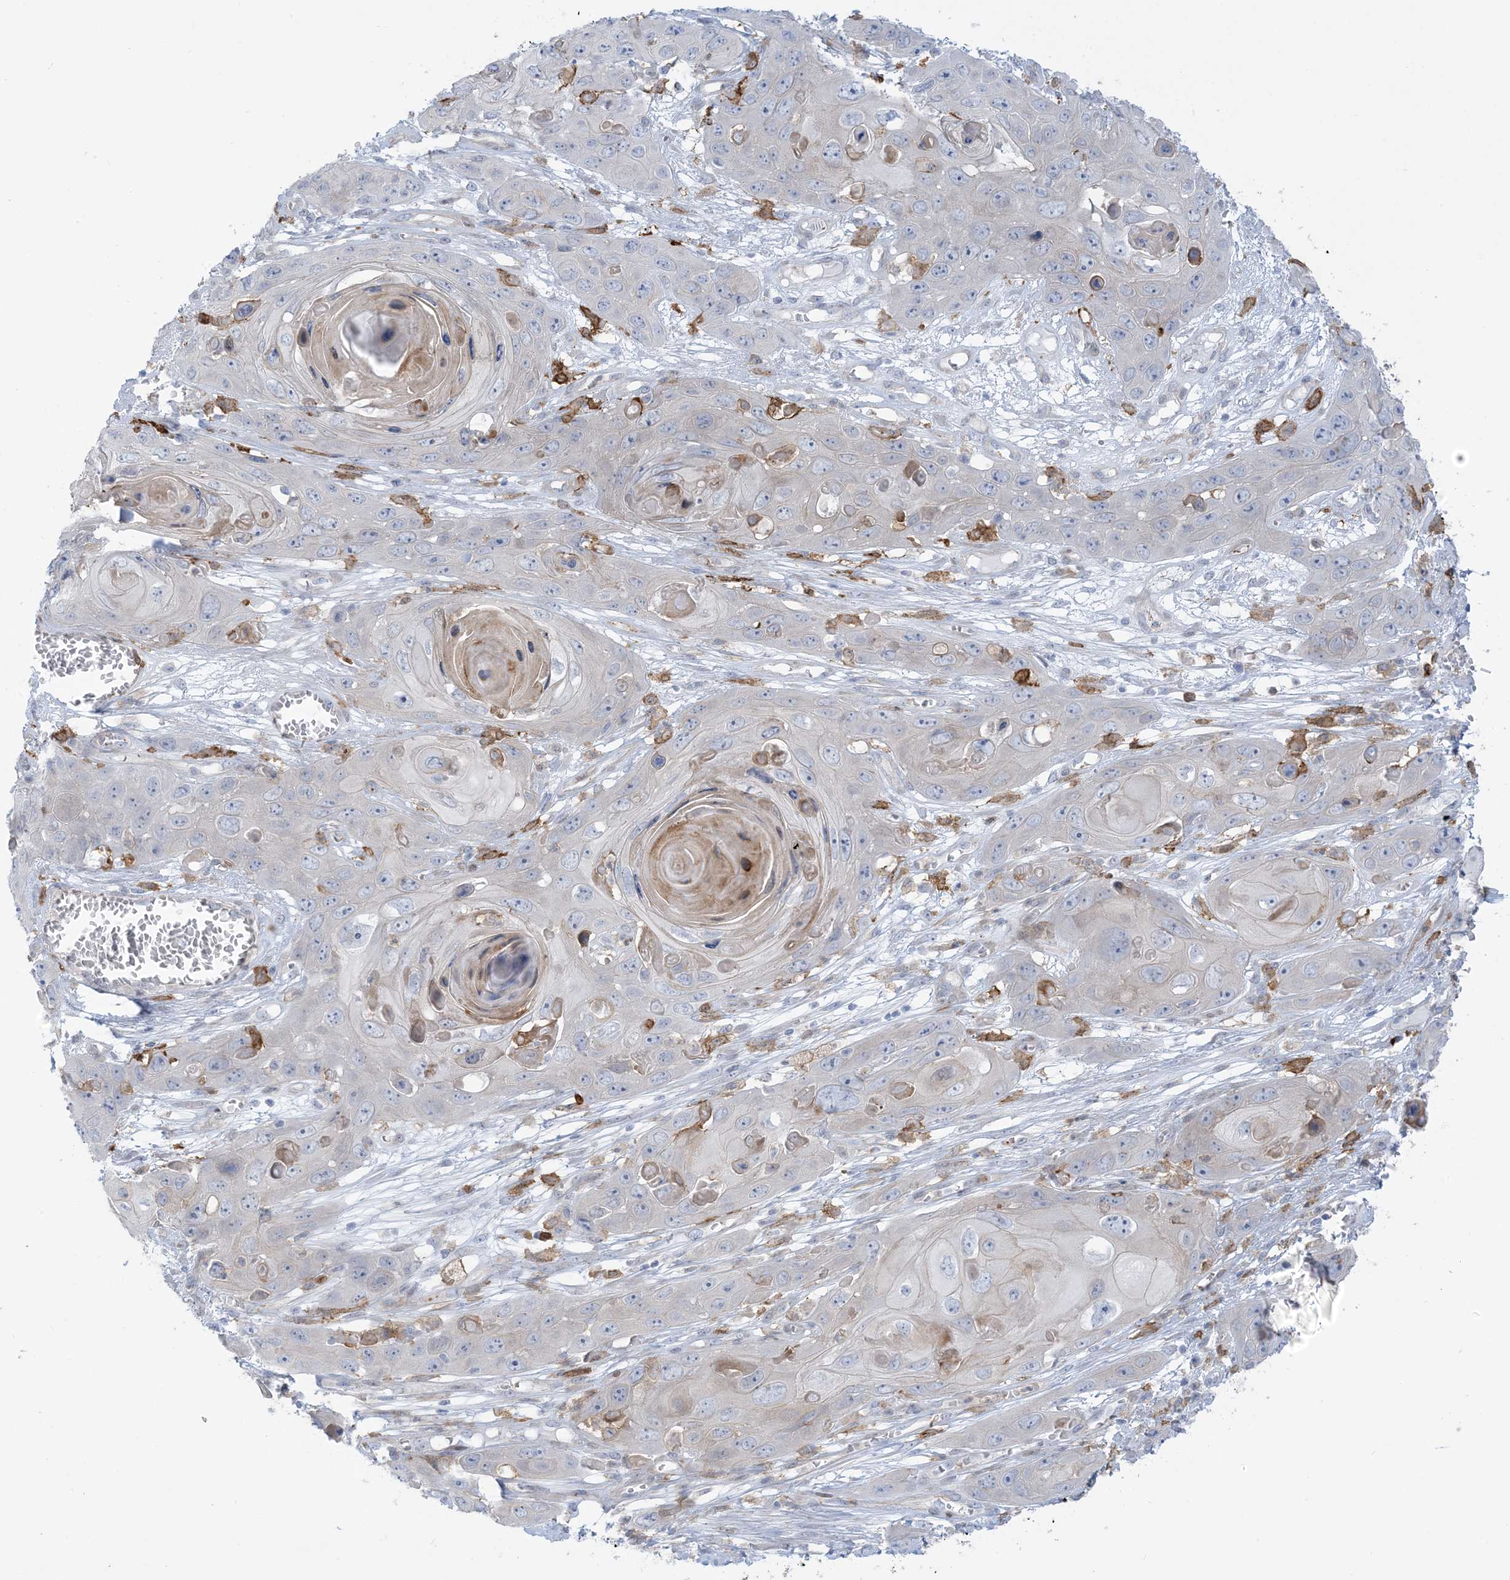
{"staining": {"intensity": "moderate", "quantity": "<25%", "location": "cytoplasmic/membranous"}, "tissue": "skin cancer", "cell_type": "Tumor cells", "image_type": "cancer", "snomed": [{"axis": "morphology", "description": "Squamous cell carcinoma, NOS"}, {"axis": "topography", "description": "Skin"}], "caption": "Human skin squamous cell carcinoma stained for a protein (brown) shows moderate cytoplasmic/membranous positive staining in about <25% of tumor cells.", "gene": "ICMT", "patient": {"sex": "male", "age": 55}}